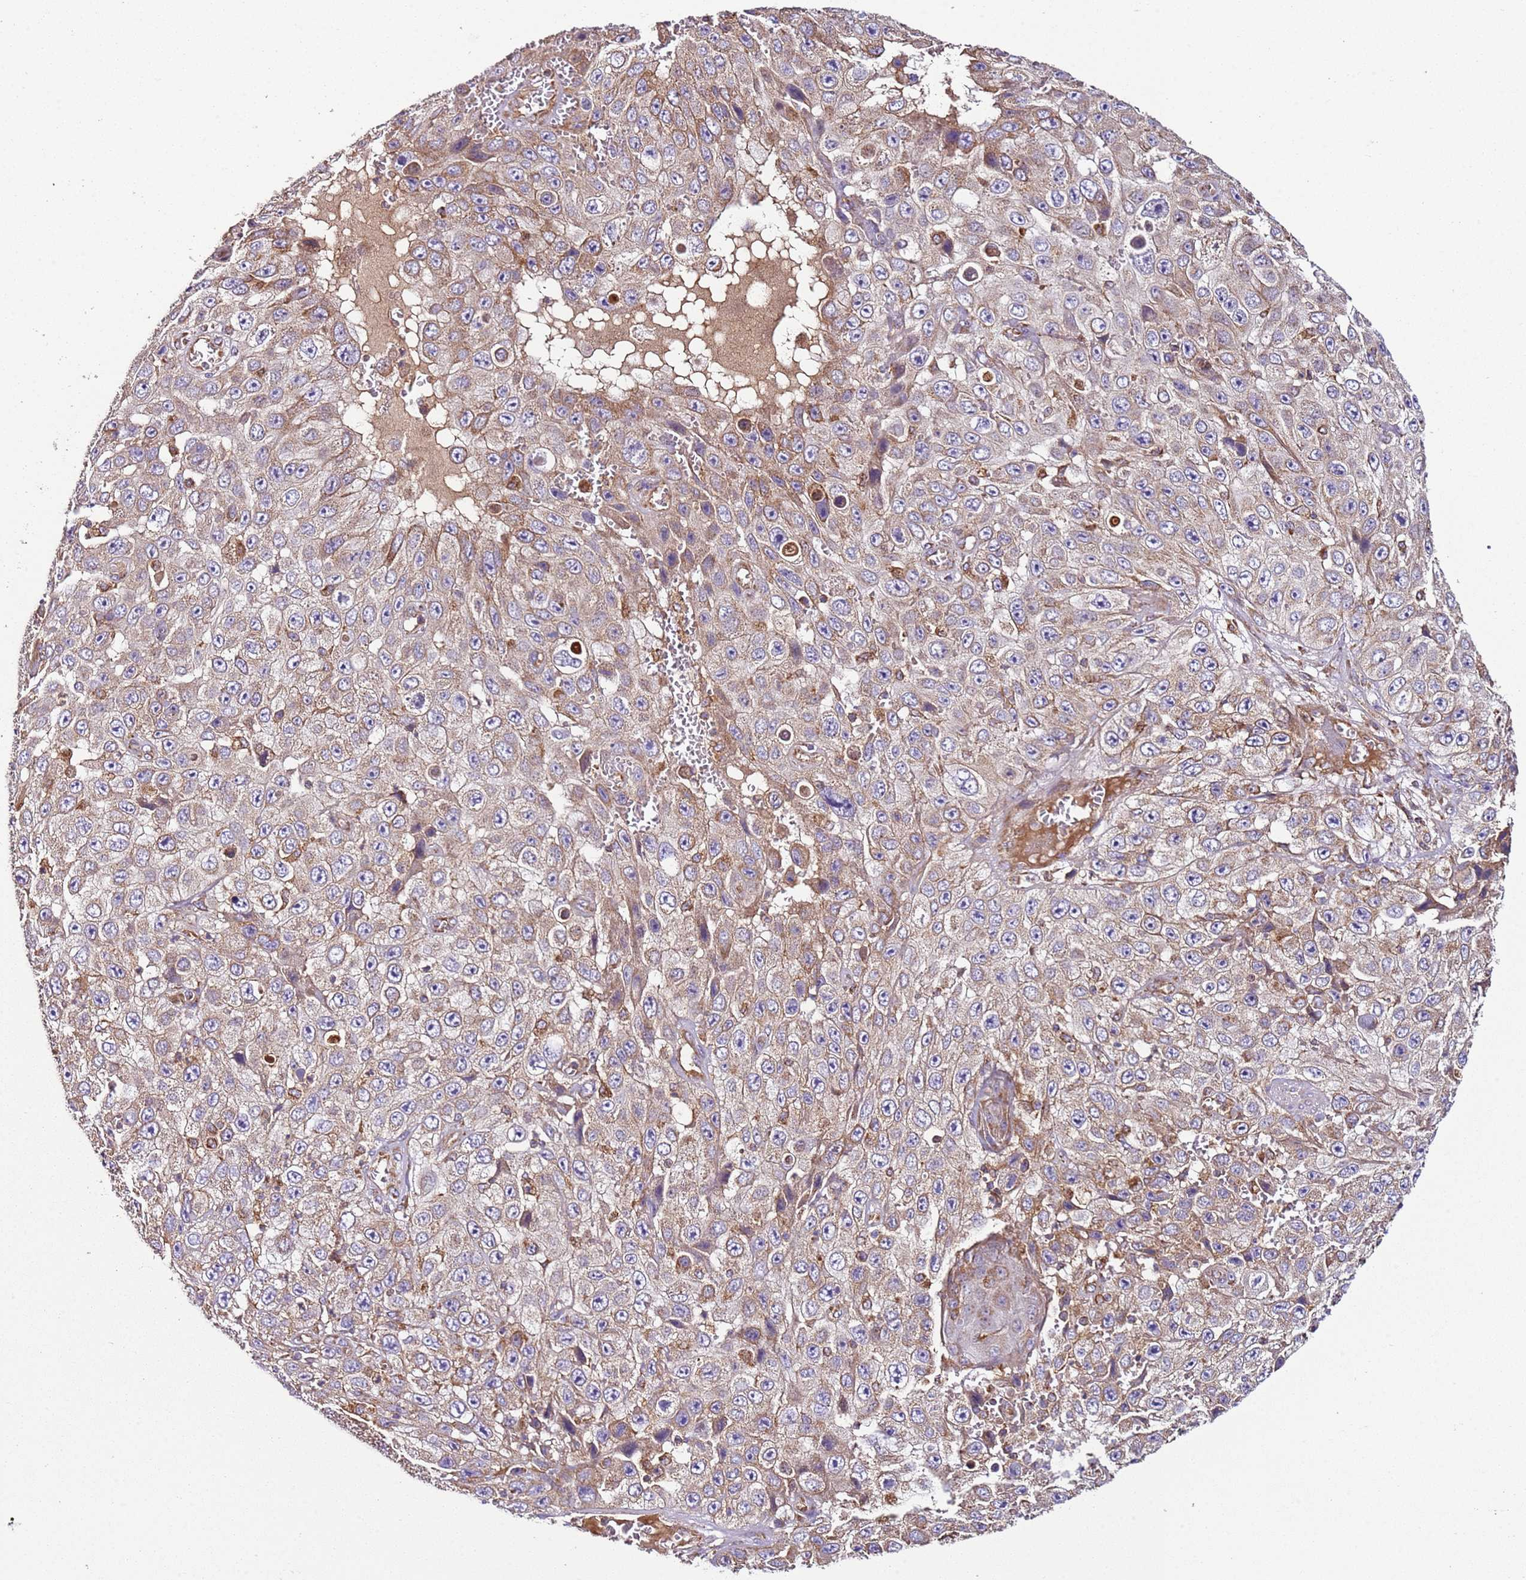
{"staining": {"intensity": "weak", "quantity": ">75%", "location": "cytoplasmic/membranous"}, "tissue": "skin cancer", "cell_type": "Tumor cells", "image_type": "cancer", "snomed": [{"axis": "morphology", "description": "Squamous cell carcinoma, NOS"}, {"axis": "topography", "description": "Skin"}], "caption": "There is low levels of weak cytoplasmic/membranous staining in tumor cells of skin squamous cell carcinoma, as demonstrated by immunohistochemical staining (brown color).", "gene": "RMND5A", "patient": {"sex": "male", "age": 82}}